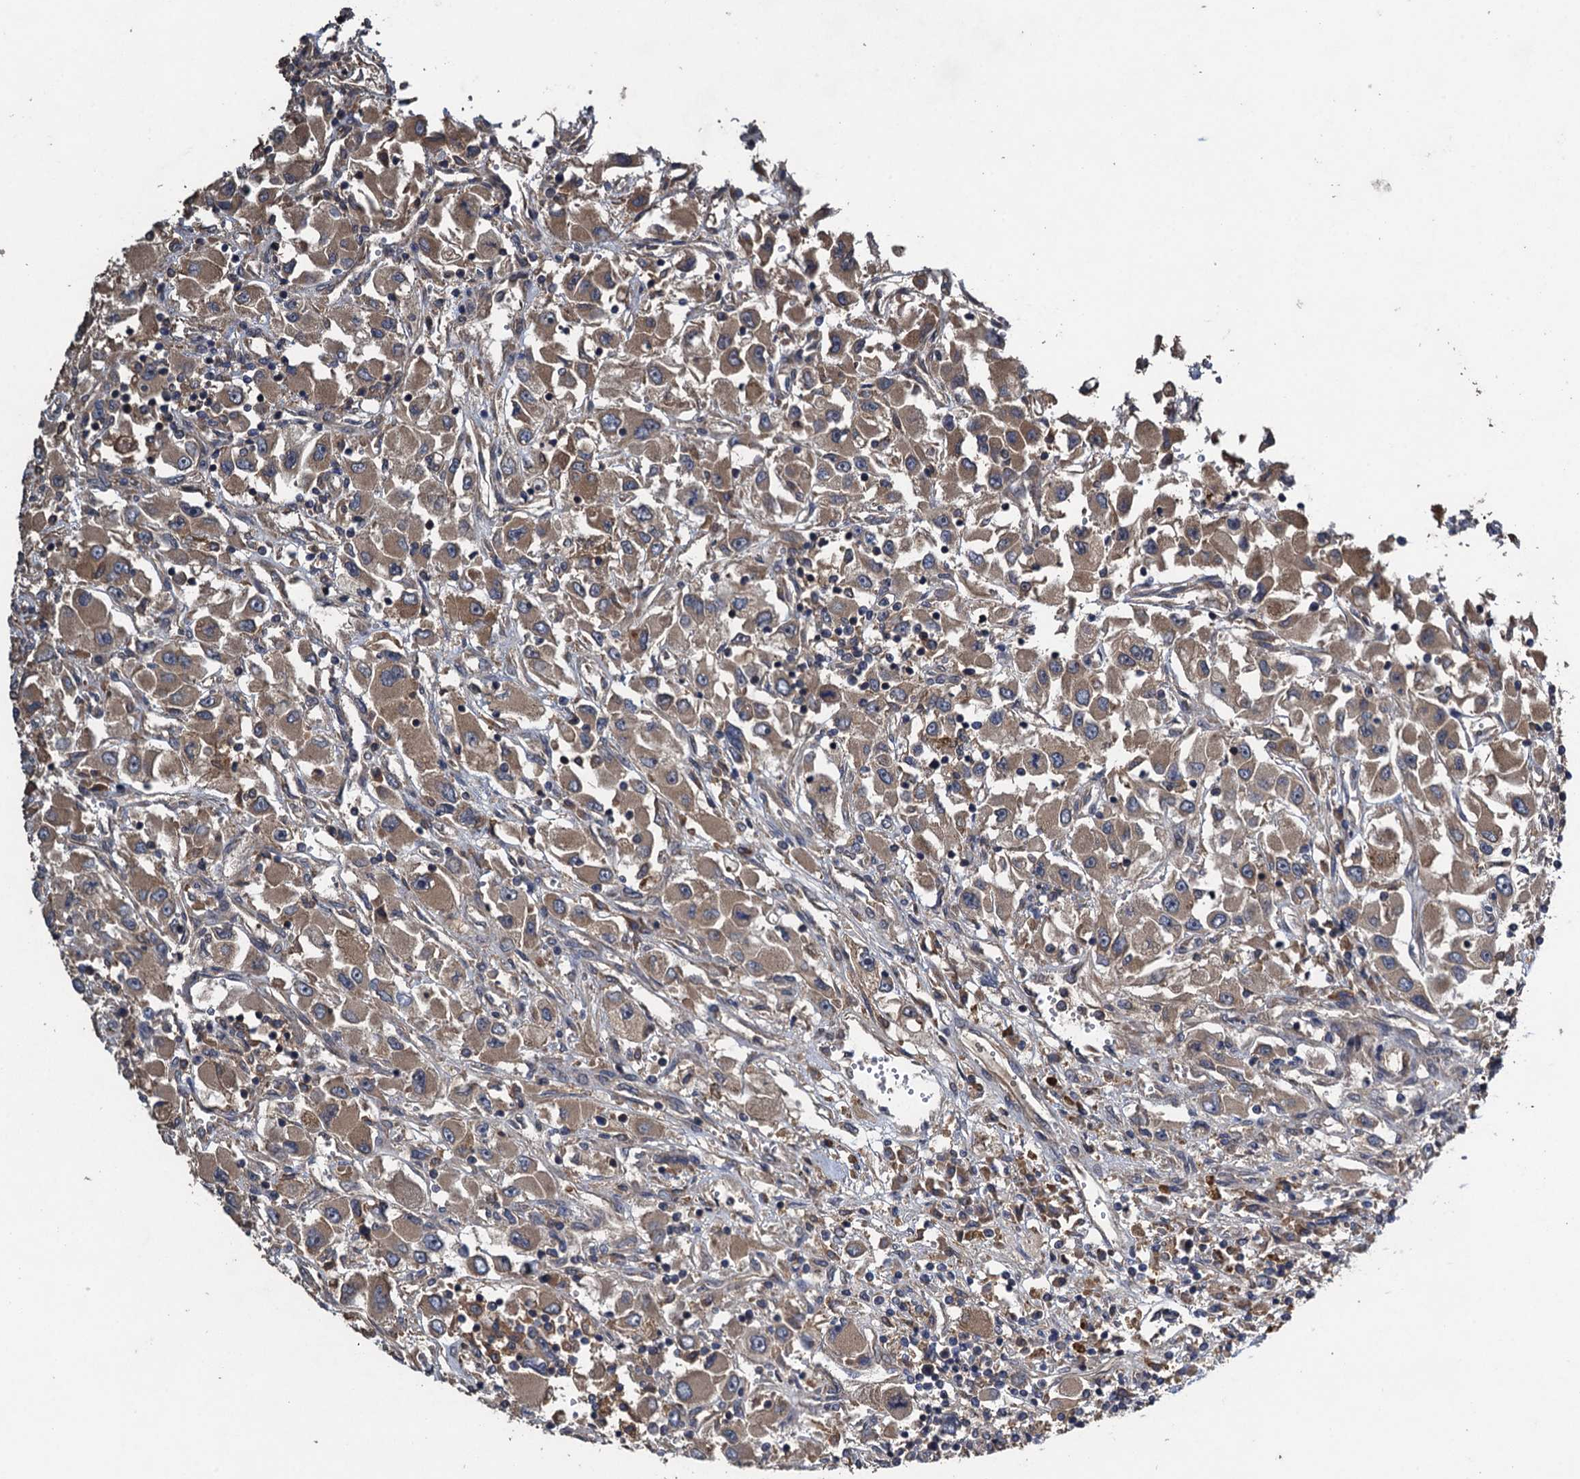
{"staining": {"intensity": "moderate", "quantity": ">75%", "location": "cytoplasmic/membranous"}, "tissue": "renal cancer", "cell_type": "Tumor cells", "image_type": "cancer", "snomed": [{"axis": "morphology", "description": "Adenocarcinoma, NOS"}, {"axis": "topography", "description": "Kidney"}], "caption": "The image displays a brown stain indicating the presence of a protein in the cytoplasmic/membranous of tumor cells in renal cancer (adenocarcinoma).", "gene": "CNTN5", "patient": {"sex": "female", "age": 52}}